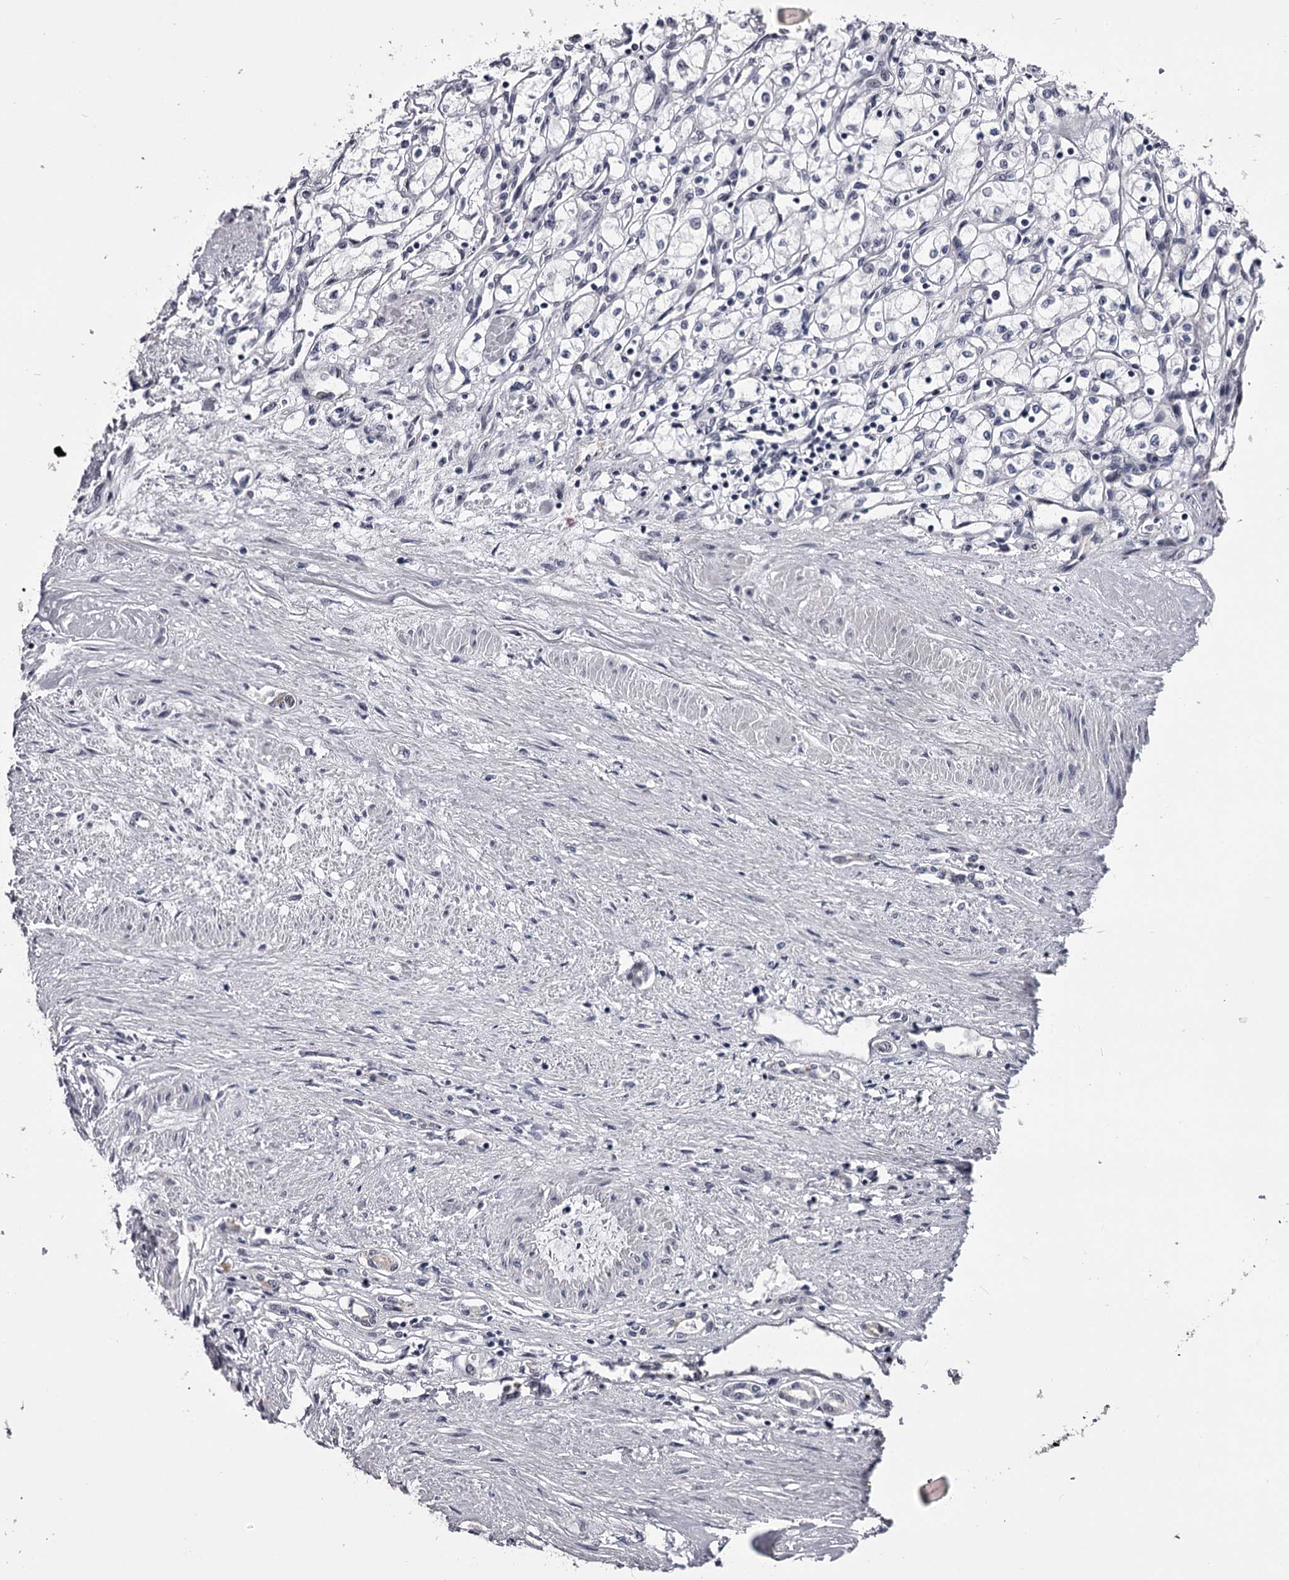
{"staining": {"intensity": "negative", "quantity": "none", "location": "none"}, "tissue": "renal cancer", "cell_type": "Tumor cells", "image_type": "cancer", "snomed": [{"axis": "morphology", "description": "Adenocarcinoma, NOS"}, {"axis": "topography", "description": "Kidney"}], "caption": "Immunohistochemistry of human renal cancer shows no positivity in tumor cells. (Brightfield microscopy of DAB (3,3'-diaminobenzidine) immunohistochemistry at high magnification).", "gene": "OVOL2", "patient": {"sex": "male", "age": 59}}